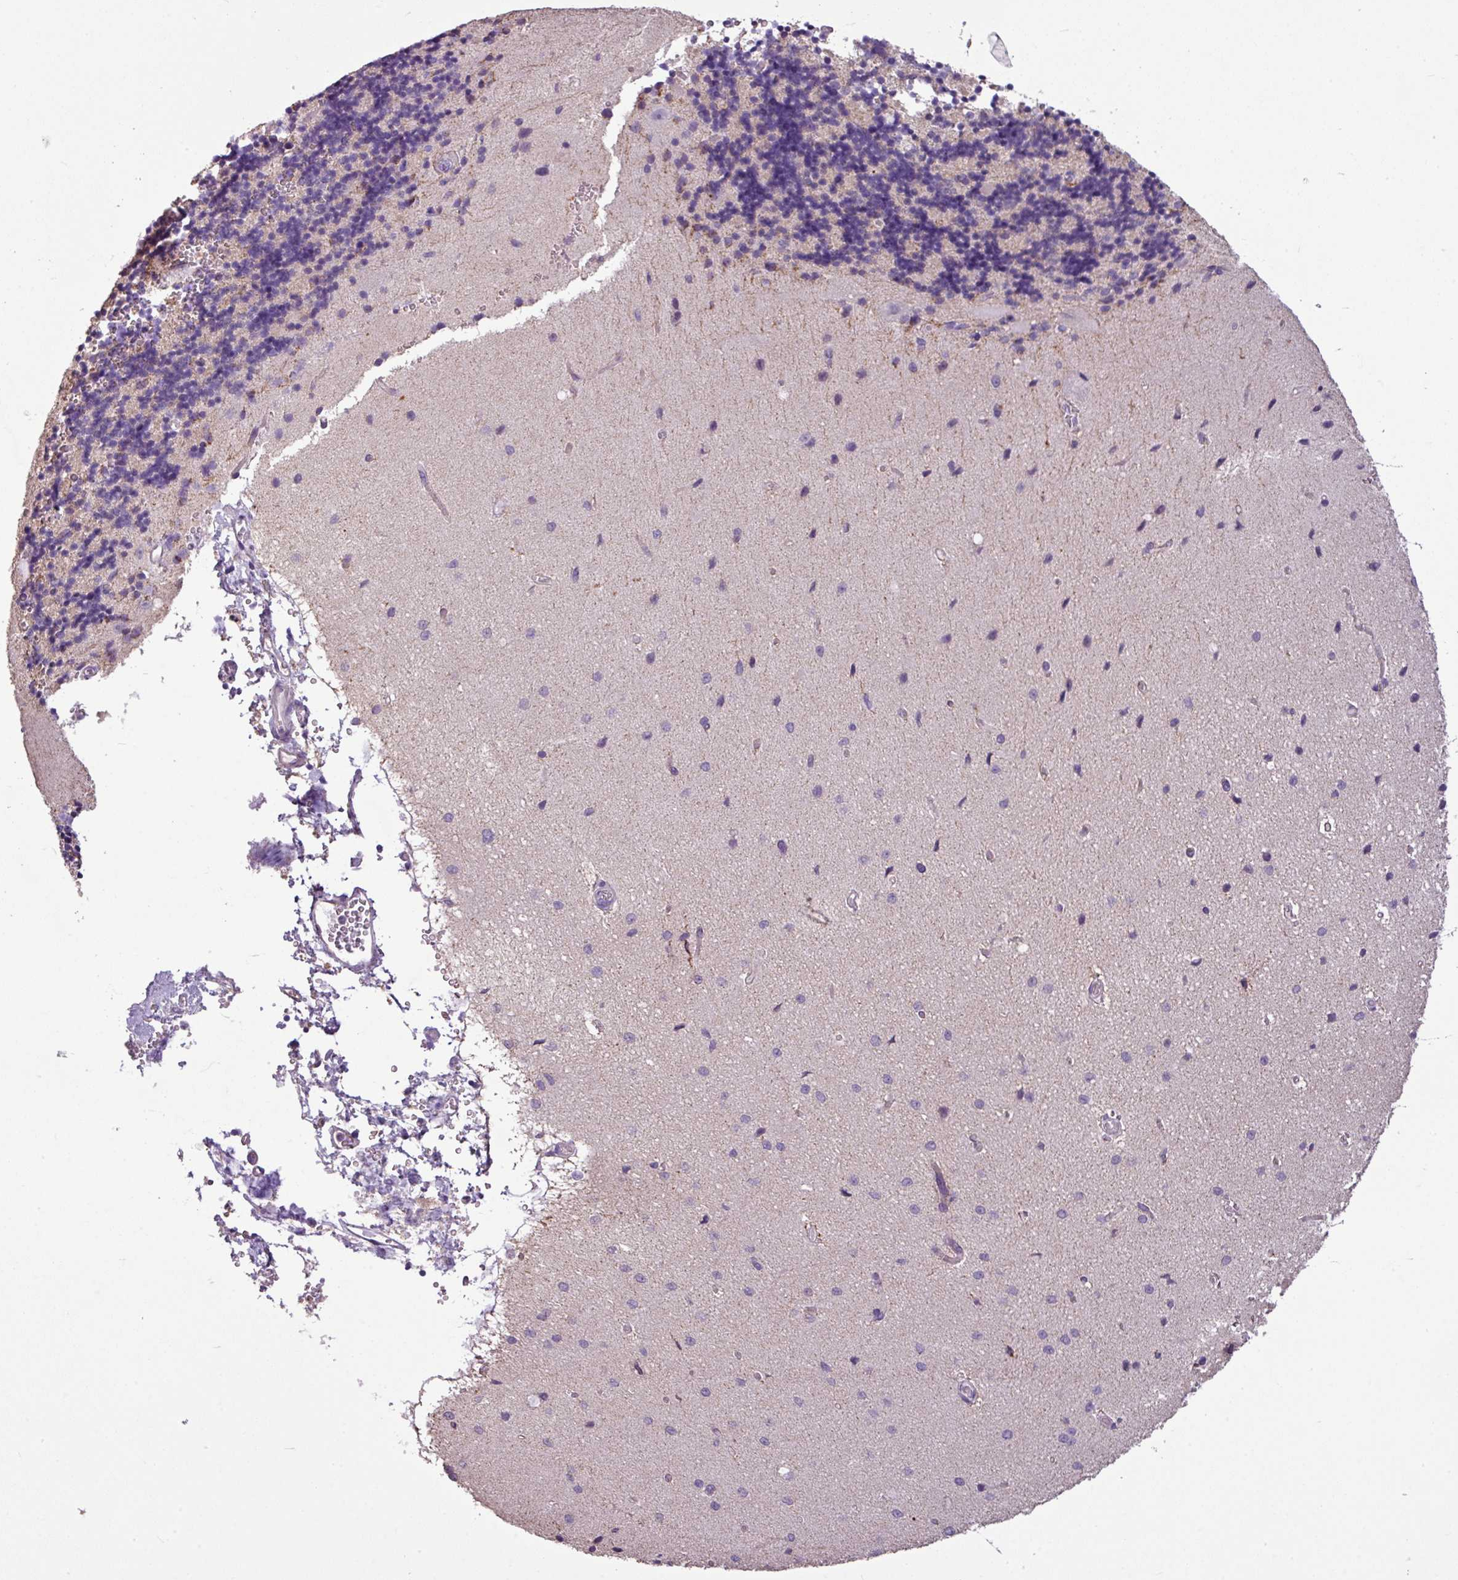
{"staining": {"intensity": "negative", "quantity": "none", "location": "none"}, "tissue": "cerebellum", "cell_type": "Cells in granular layer", "image_type": "normal", "snomed": [{"axis": "morphology", "description": "Normal tissue, NOS"}, {"axis": "topography", "description": "Cerebellum"}], "caption": "High power microscopy image of an immunohistochemistry (IHC) micrograph of normal cerebellum, revealing no significant staining in cells in granular layer.", "gene": "ALDH2", "patient": {"sex": "female", "age": 29}}